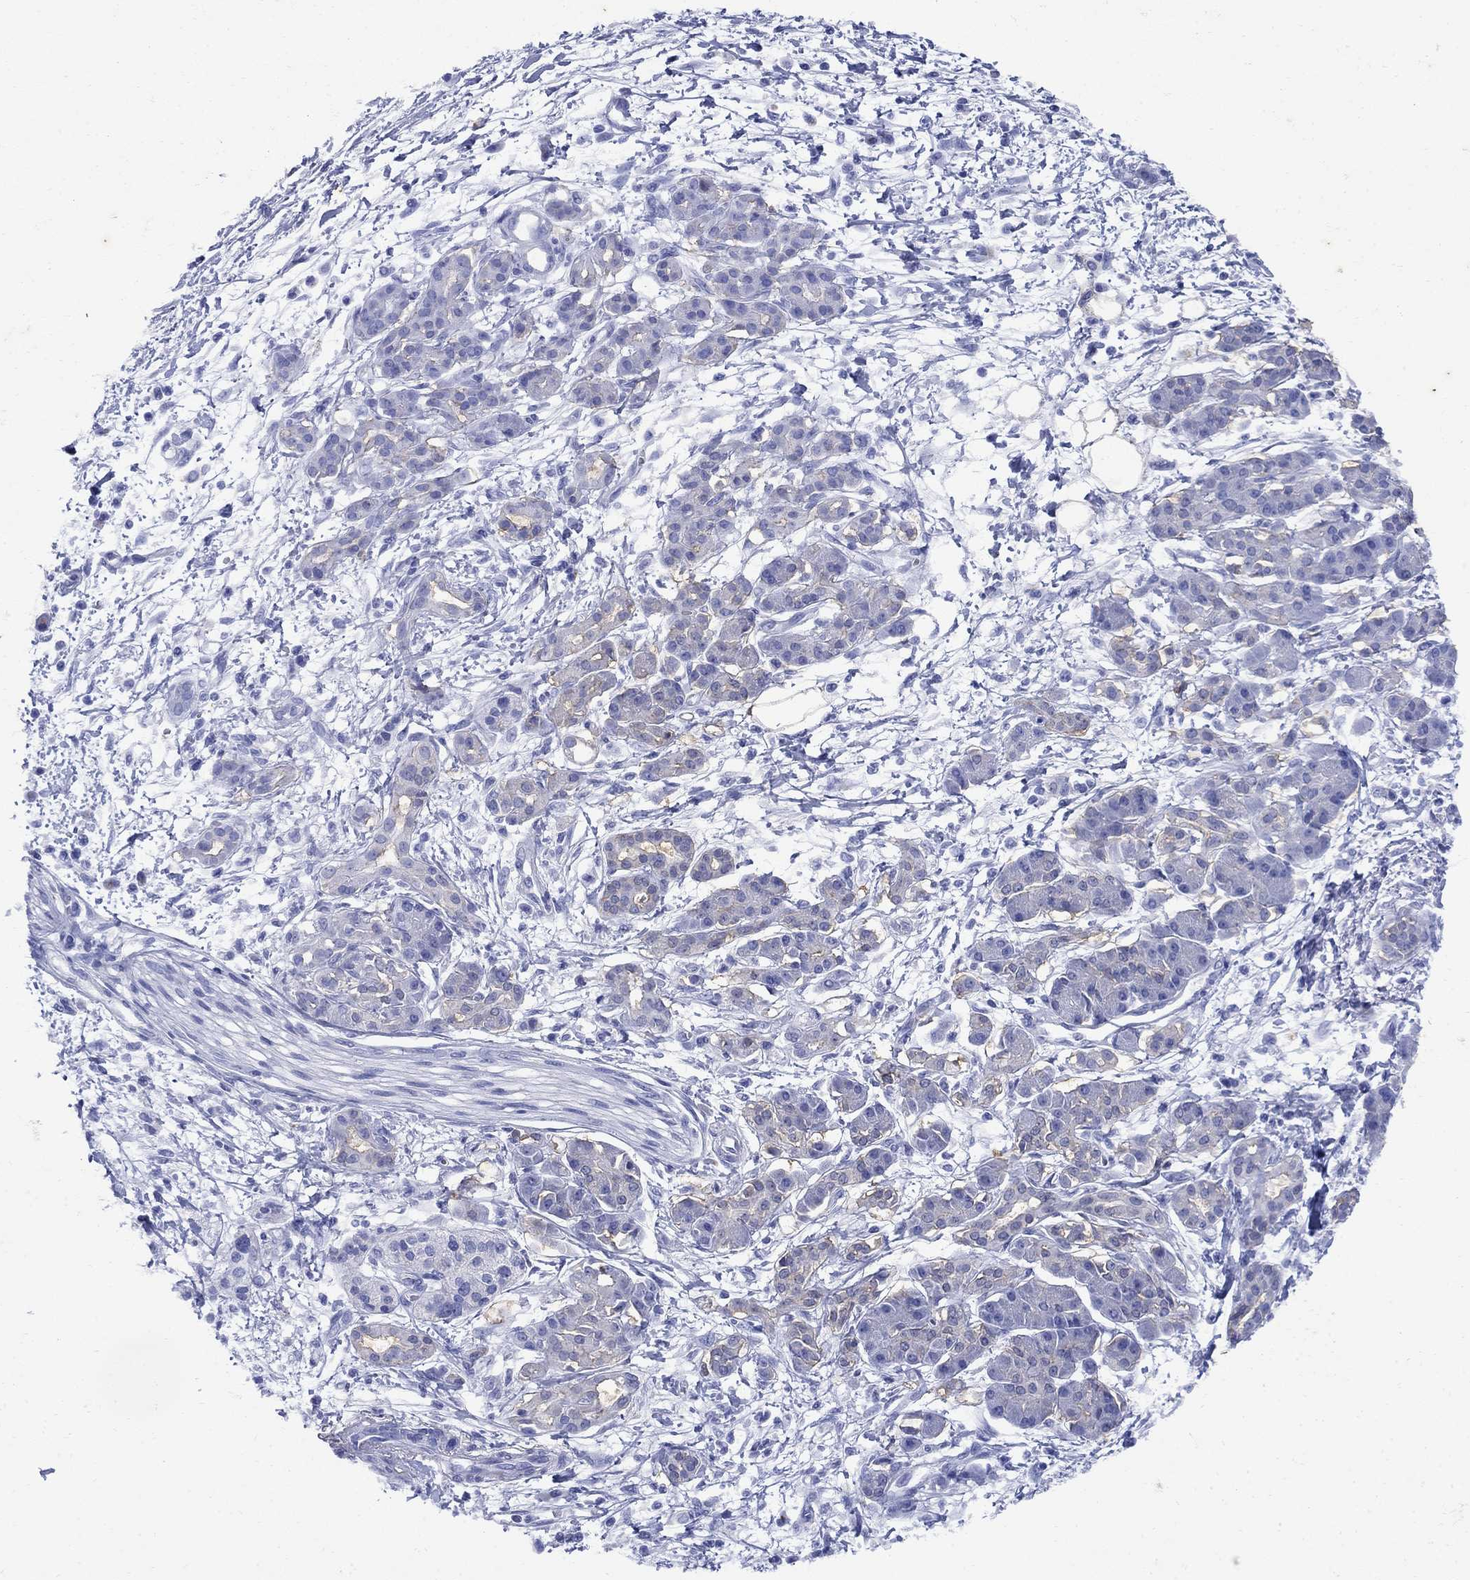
{"staining": {"intensity": "negative", "quantity": "none", "location": "none"}, "tissue": "pancreatic cancer", "cell_type": "Tumor cells", "image_type": "cancer", "snomed": [{"axis": "morphology", "description": "Adenocarcinoma, NOS"}, {"axis": "topography", "description": "Pancreas"}], "caption": "Immunohistochemistry (IHC) image of neoplastic tissue: human adenocarcinoma (pancreatic) stained with DAB displays no significant protein expression in tumor cells.", "gene": "CD1A", "patient": {"sex": "male", "age": 72}}